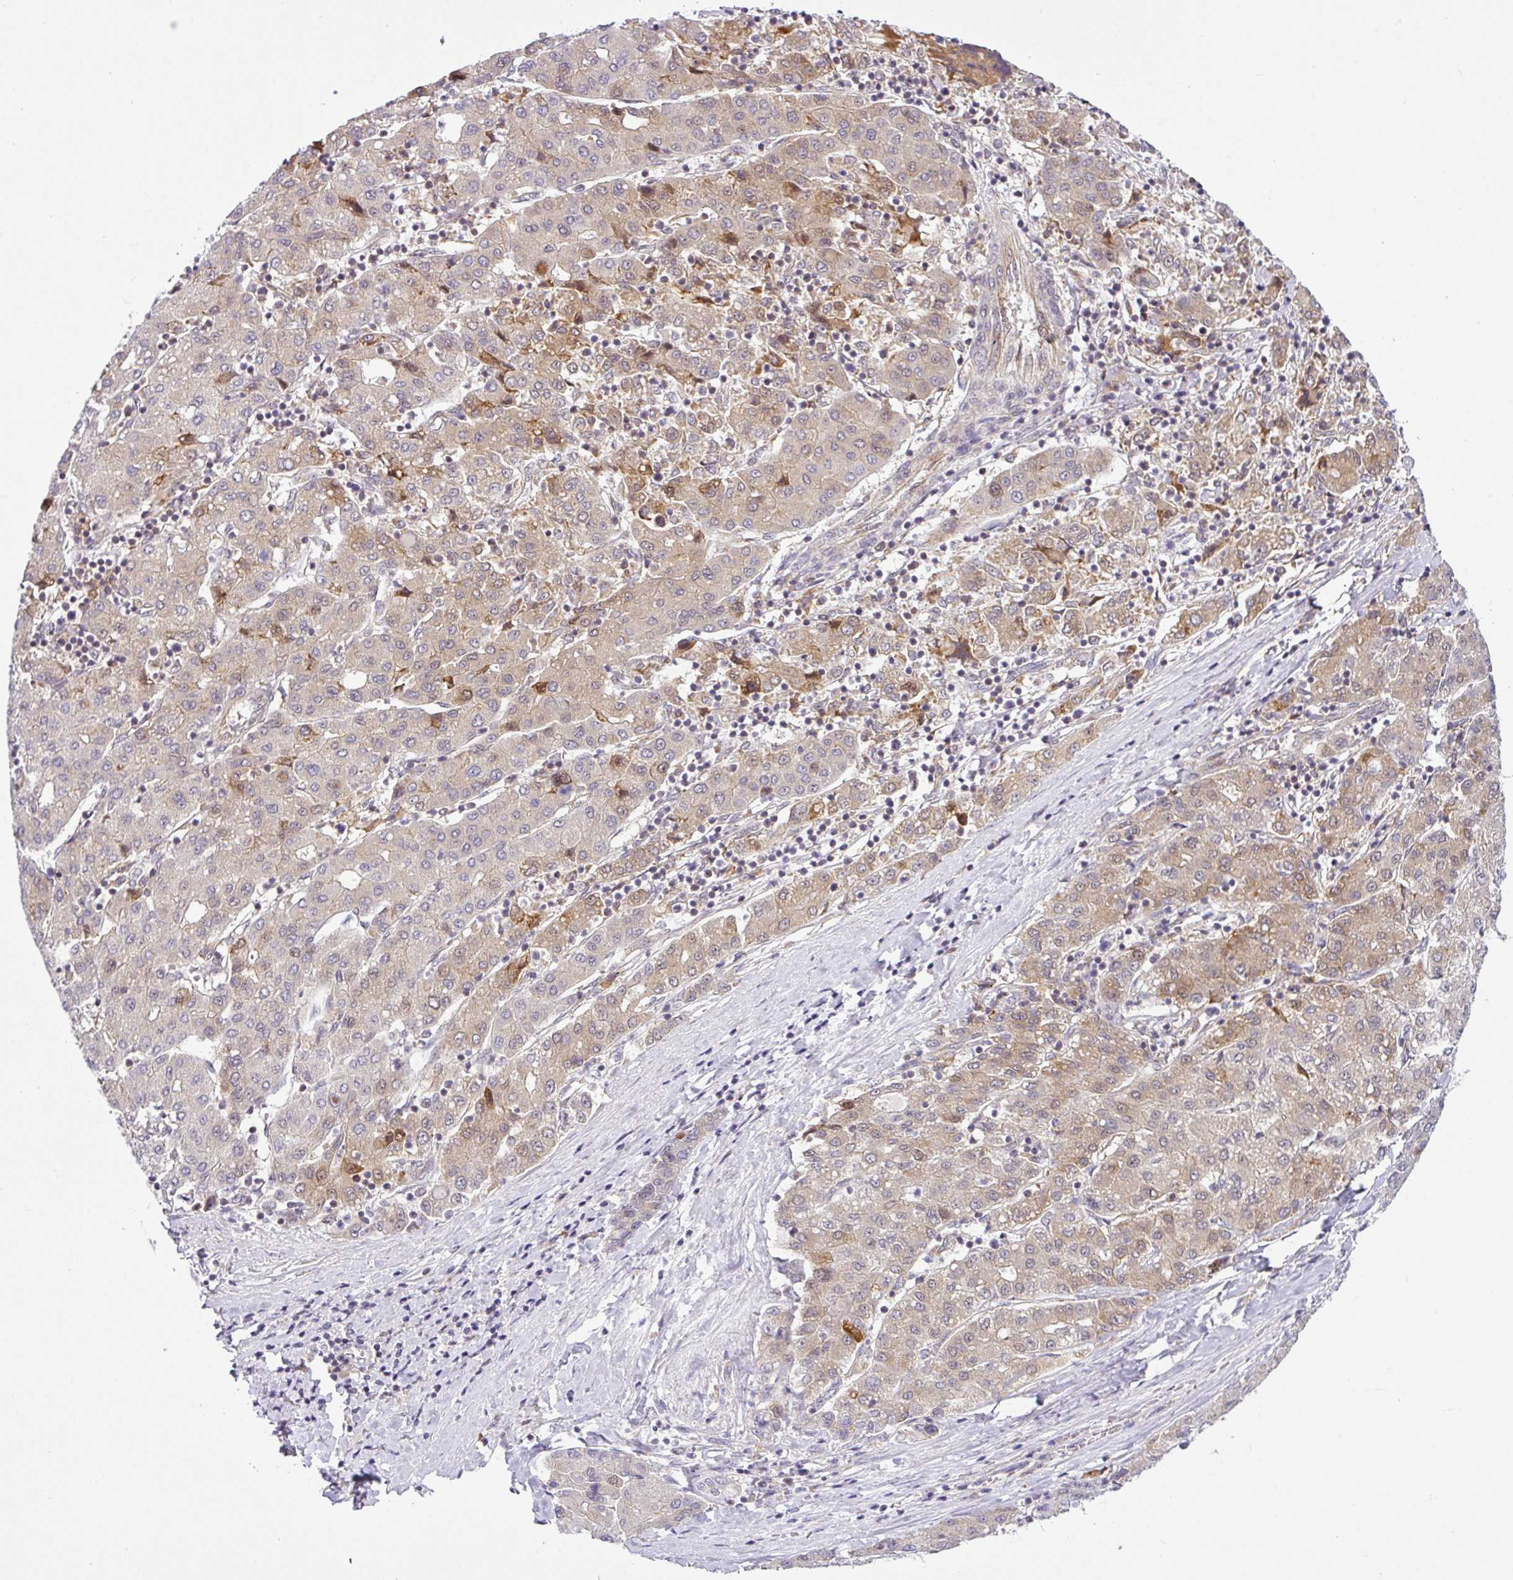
{"staining": {"intensity": "weak", "quantity": ">75%", "location": "cytoplasmic/membranous"}, "tissue": "liver cancer", "cell_type": "Tumor cells", "image_type": "cancer", "snomed": [{"axis": "morphology", "description": "Carcinoma, Hepatocellular, NOS"}, {"axis": "topography", "description": "Liver"}], "caption": "A micrograph of hepatocellular carcinoma (liver) stained for a protein reveals weak cytoplasmic/membranous brown staining in tumor cells. Nuclei are stained in blue.", "gene": "NDUFB2", "patient": {"sex": "male", "age": 65}}